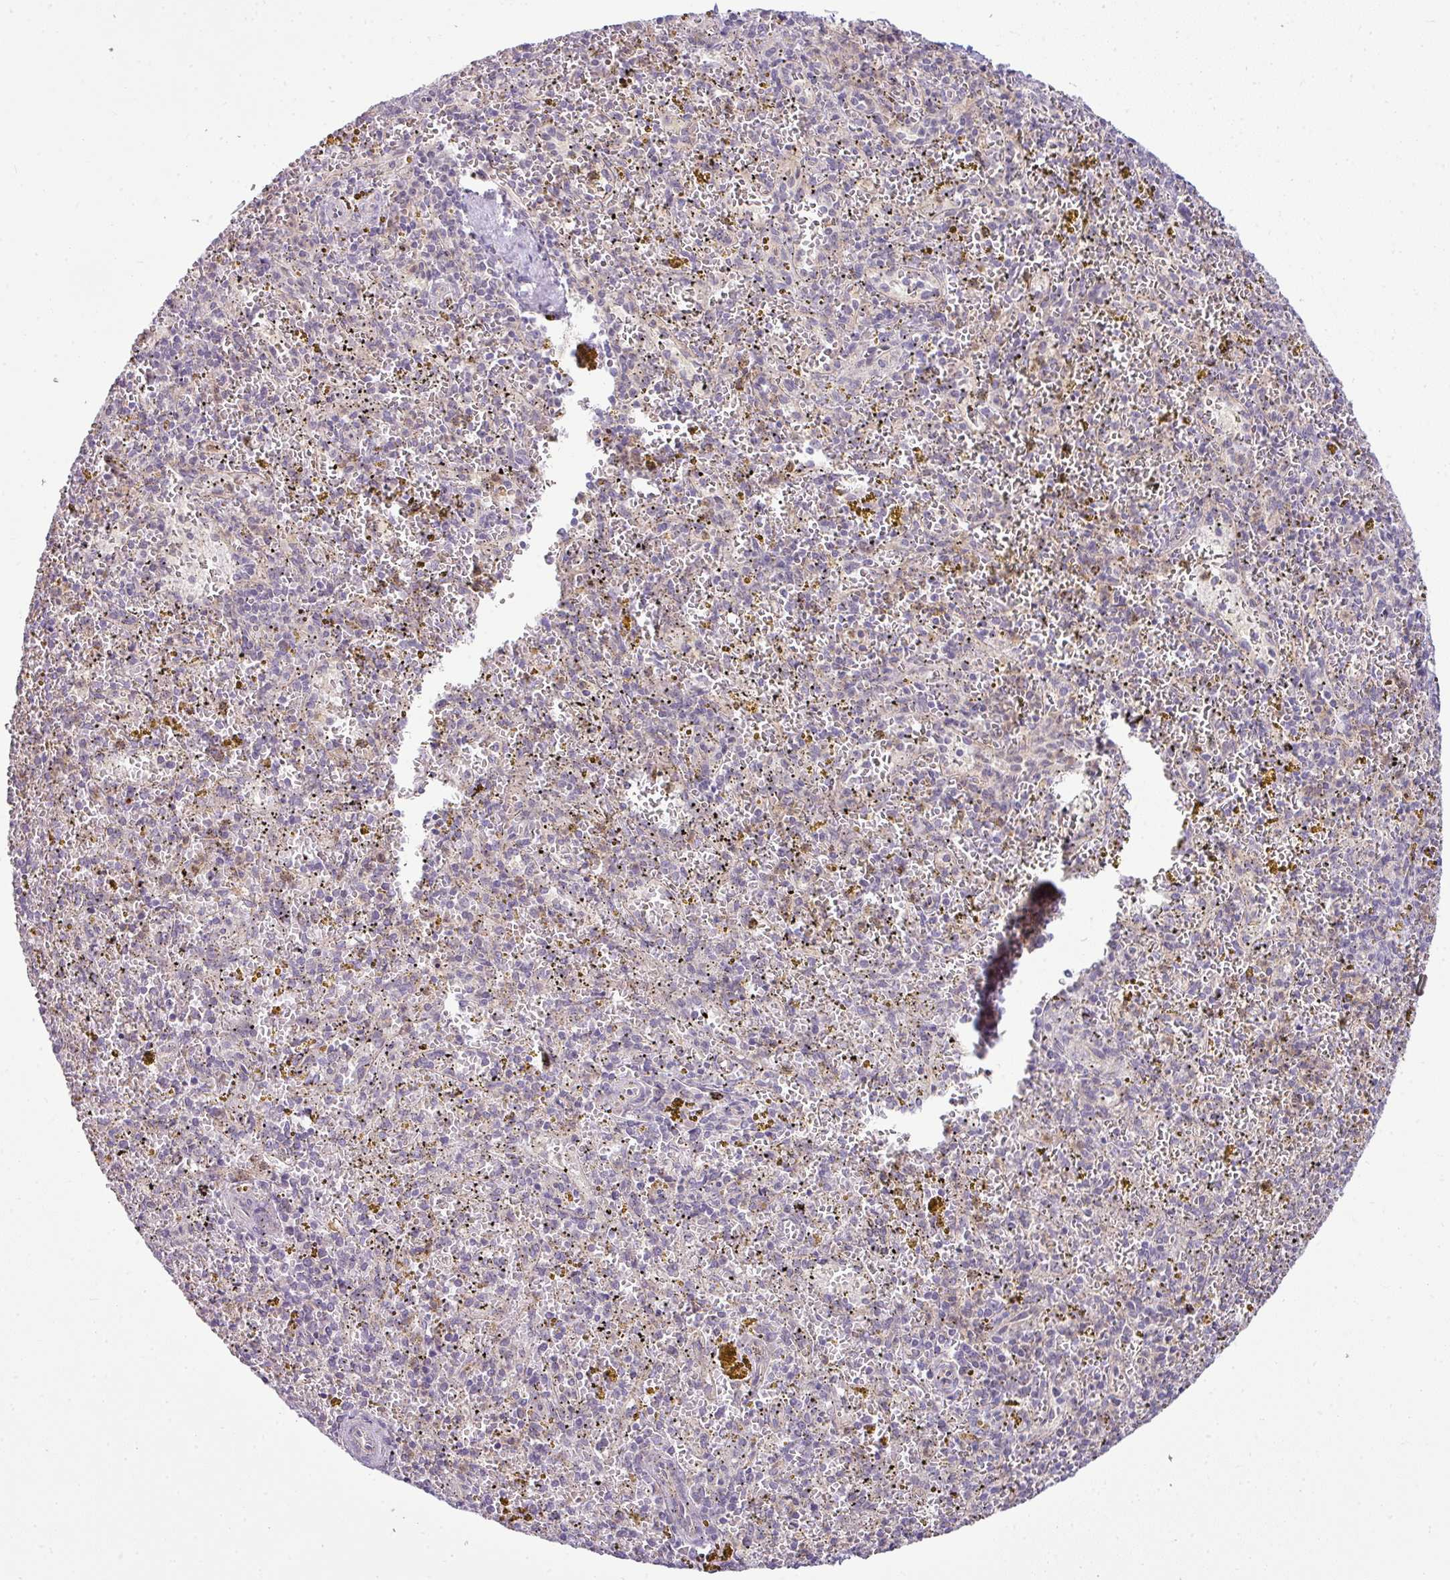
{"staining": {"intensity": "weak", "quantity": "<25%", "location": "cytoplasmic/membranous"}, "tissue": "spleen", "cell_type": "Cells in red pulp", "image_type": "normal", "snomed": [{"axis": "morphology", "description": "Normal tissue, NOS"}, {"axis": "topography", "description": "Spleen"}], "caption": "DAB (3,3'-diaminobenzidine) immunohistochemical staining of normal human spleen exhibits no significant expression in cells in red pulp. (DAB immunohistochemistry visualized using brightfield microscopy, high magnification).", "gene": "HBEGF", "patient": {"sex": "male", "age": 57}}